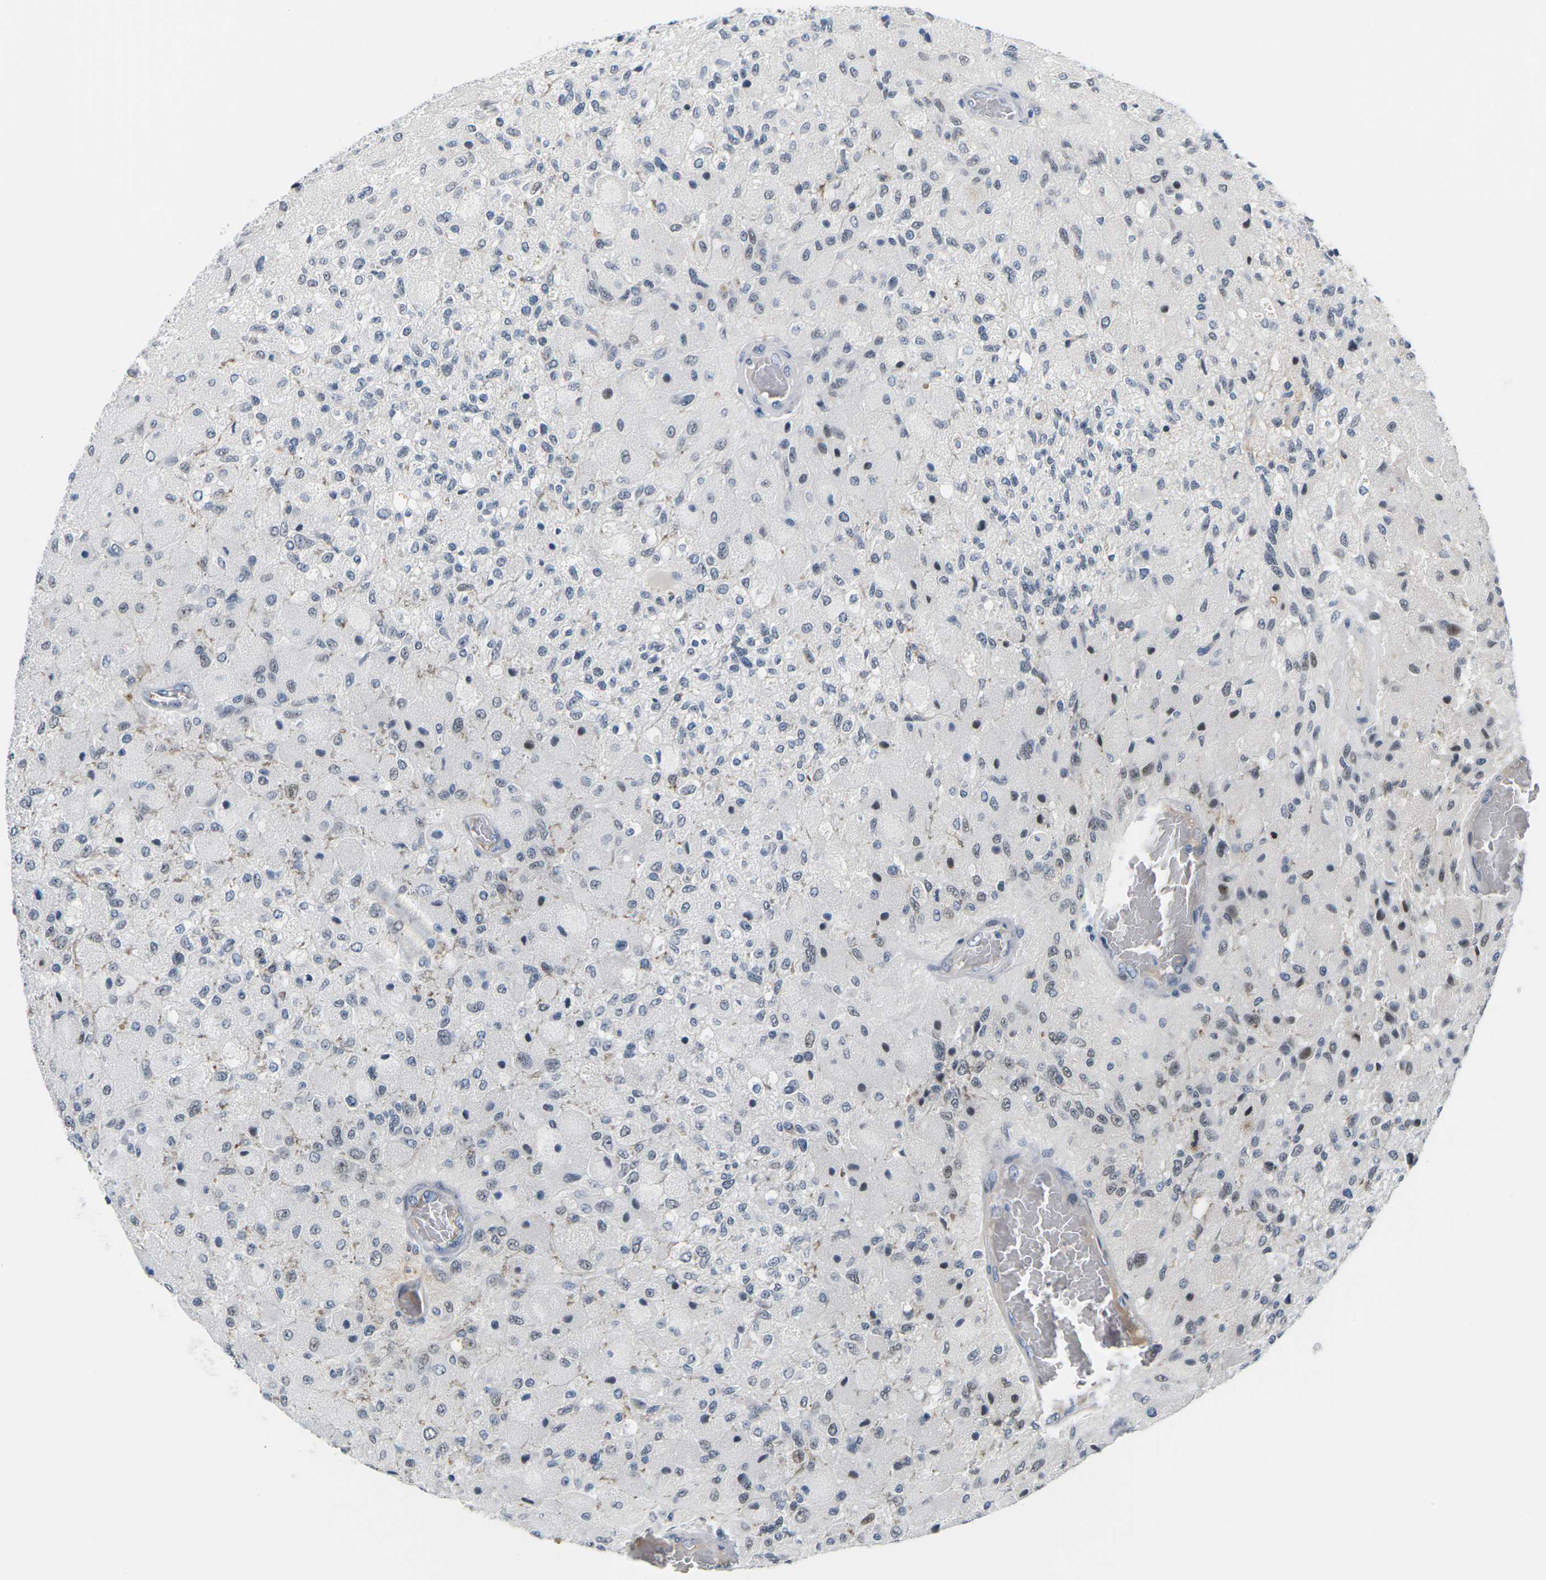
{"staining": {"intensity": "weak", "quantity": "<25%", "location": "nuclear"}, "tissue": "glioma", "cell_type": "Tumor cells", "image_type": "cancer", "snomed": [{"axis": "morphology", "description": "Normal tissue, NOS"}, {"axis": "morphology", "description": "Glioma, malignant, High grade"}, {"axis": "topography", "description": "Cerebral cortex"}], "caption": "Immunohistochemistry photomicrograph of neoplastic tissue: human glioma stained with DAB reveals no significant protein staining in tumor cells.", "gene": "PKP2", "patient": {"sex": "male", "age": 77}}